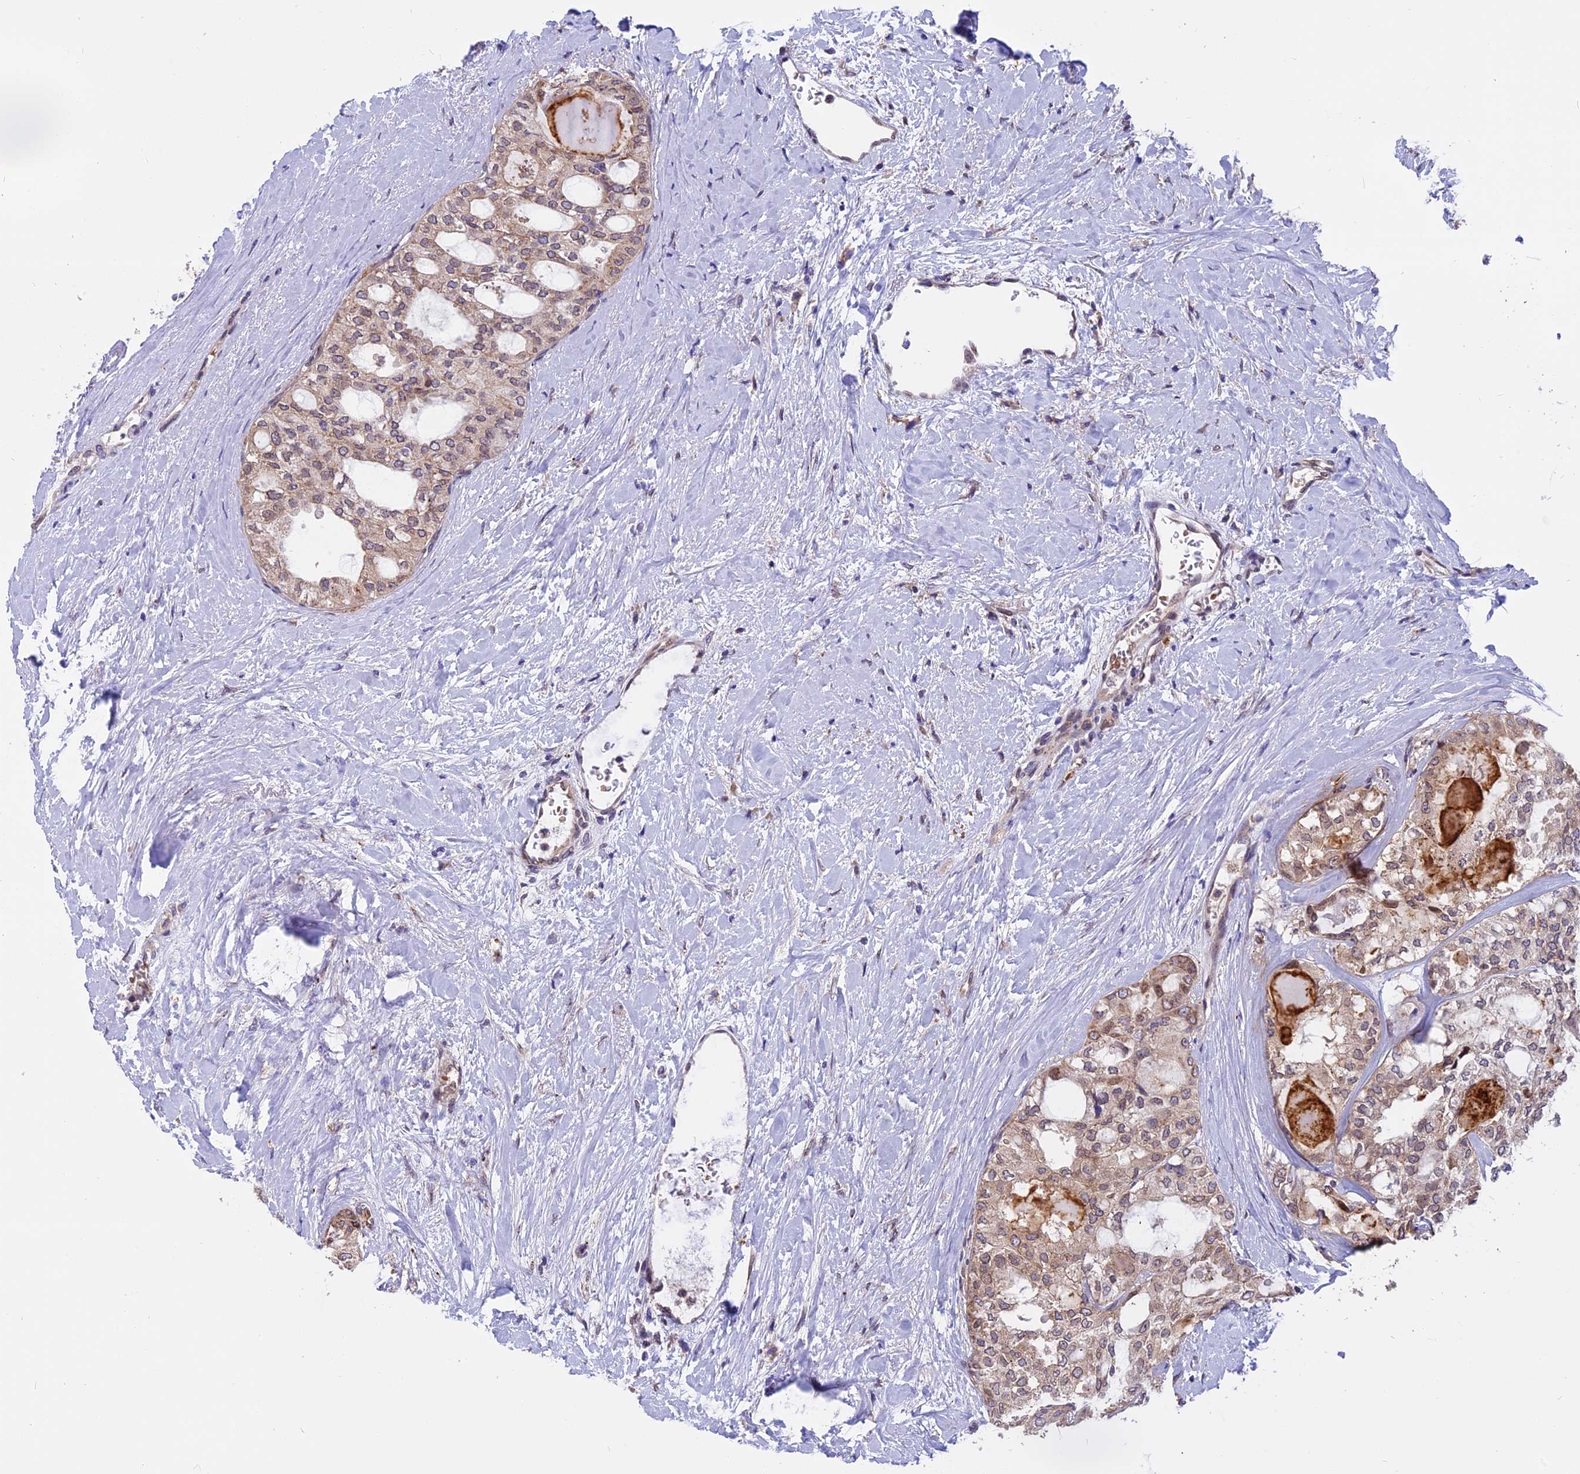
{"staining": {"intensity": "moderate", "quantity": ">75%", "location": "cytoplasmic/membranous,nuclear"}, "tissue": "thyroid cancer", "cell_type": "Tumor cells", "image_type": "cancer", "snomed": [{"axis": "morphology", "description": "Follicular adenoma carcinoma, NOS"}, {"axis": "topography", "description": "Thyroid gland"}], "caption": "High-magnification brightfield microscopy of follicular adenoma carcinoma (thyroid) stained with DAB (3,3'-diaminobenzidine) (brown) and counterstained with hematoxylin (blue). tumor cells exhibit moderate cytoplasmic/membranous and nuclear positivity is identified in approximately>75% of cells.", "gene": "CHMP2A", "patient": {"sex": "male", "age": 75}}